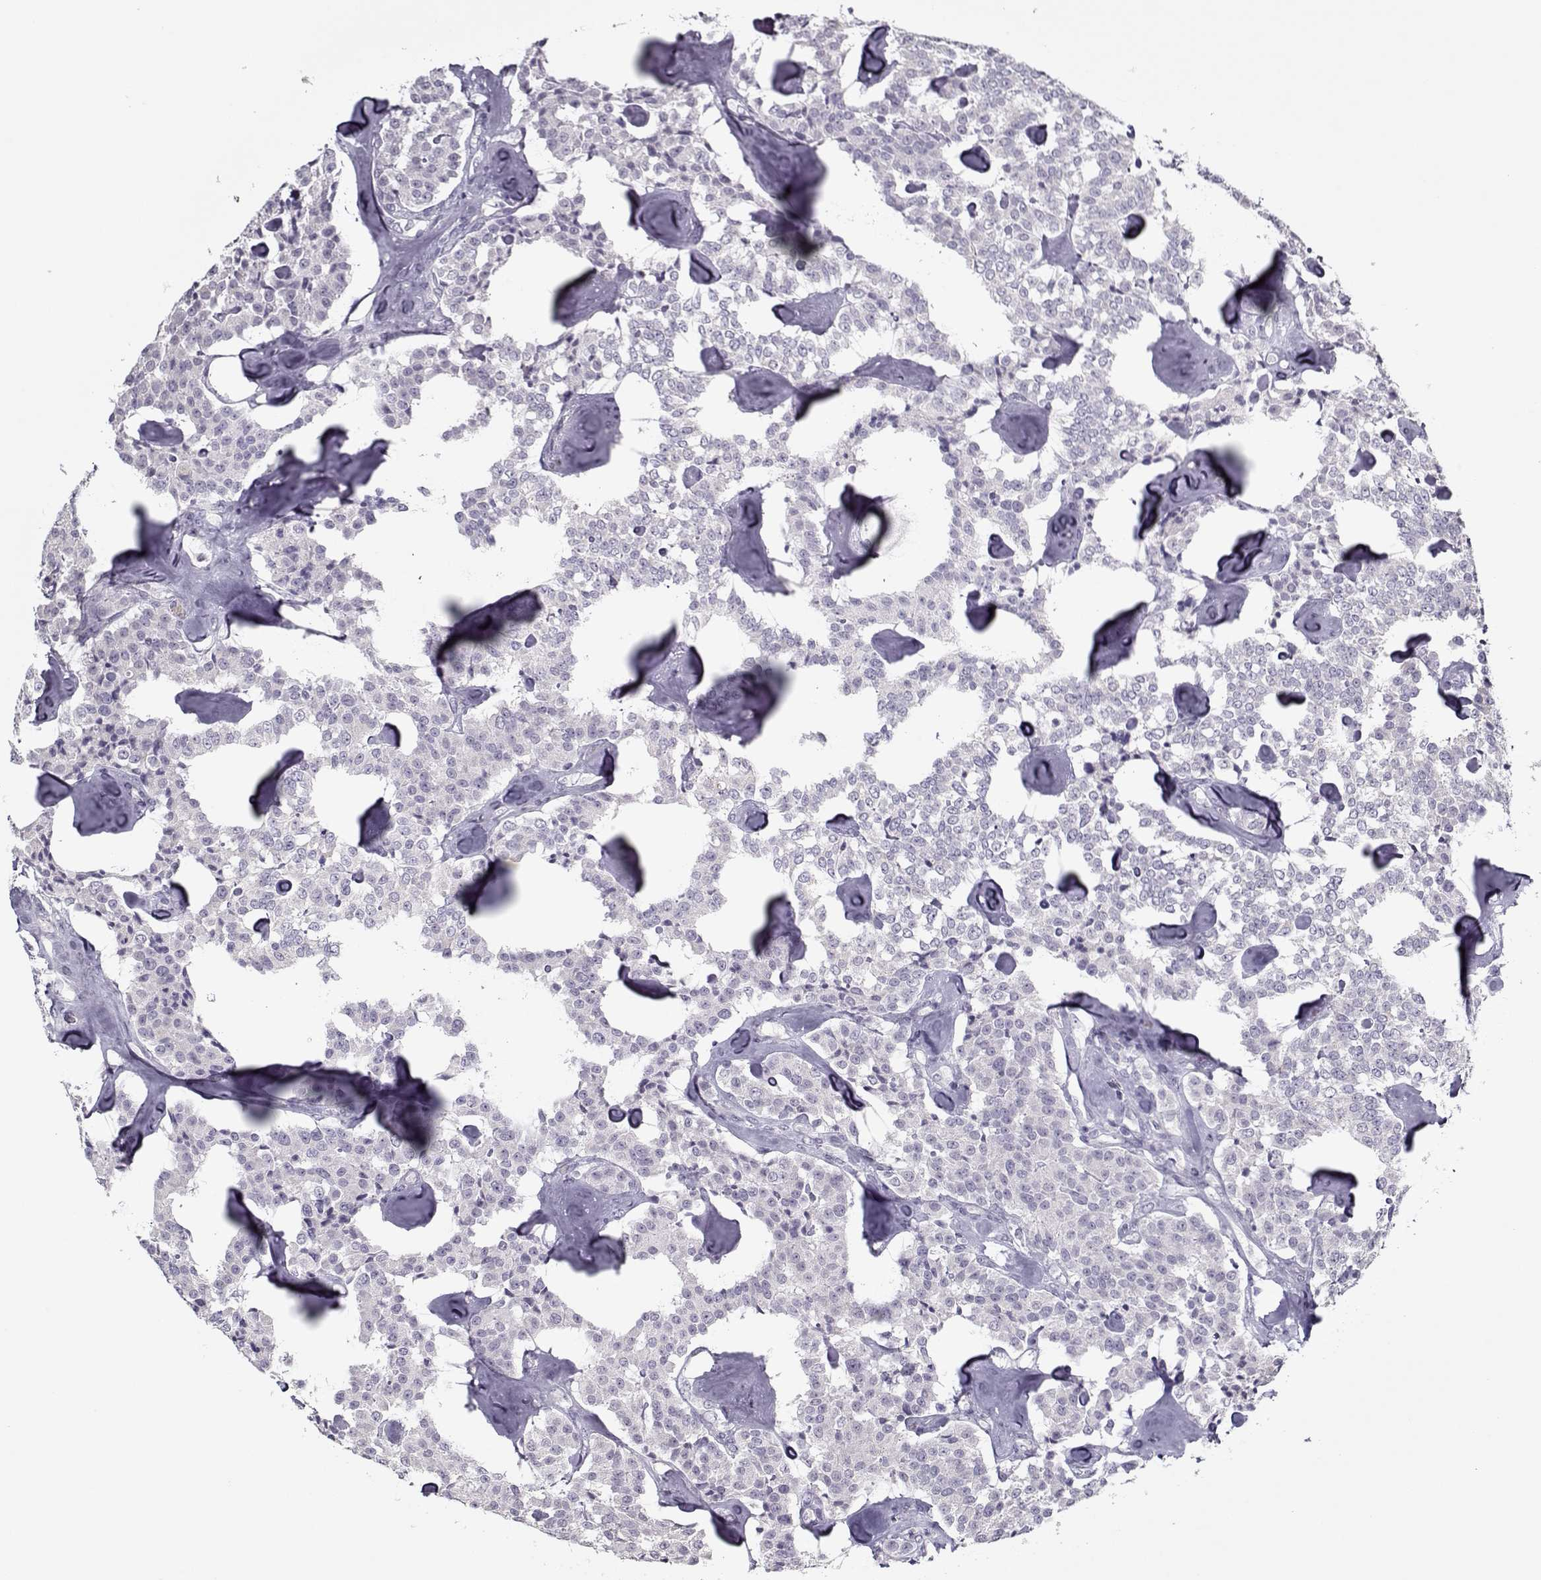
{"staining": {"intensity": "negative", "quantity": "none", "location": "none"}, "tissue": "carcinoid", "cell_type": "Tumor cells", "image_type": "cancer", "snomed": [{"axis": "morphology", "description": "Carcinoid, malignant, NOS"}, {"axis": "topography", "description": "Pancreas"}], "caption": "IHC histopathology image of neoplastic tissue: human carcinoid stained with DAB (3,3'-diaminobenzidine) displays no significant protein staining in tumor cells. Brightfield microscopy of immunohistochemistry stained with DAB (brown) and hematoxylin (blue), captured at high magnification.", "gene": "CIBAR1", "patient": {"sex": "male", "age": 41}}